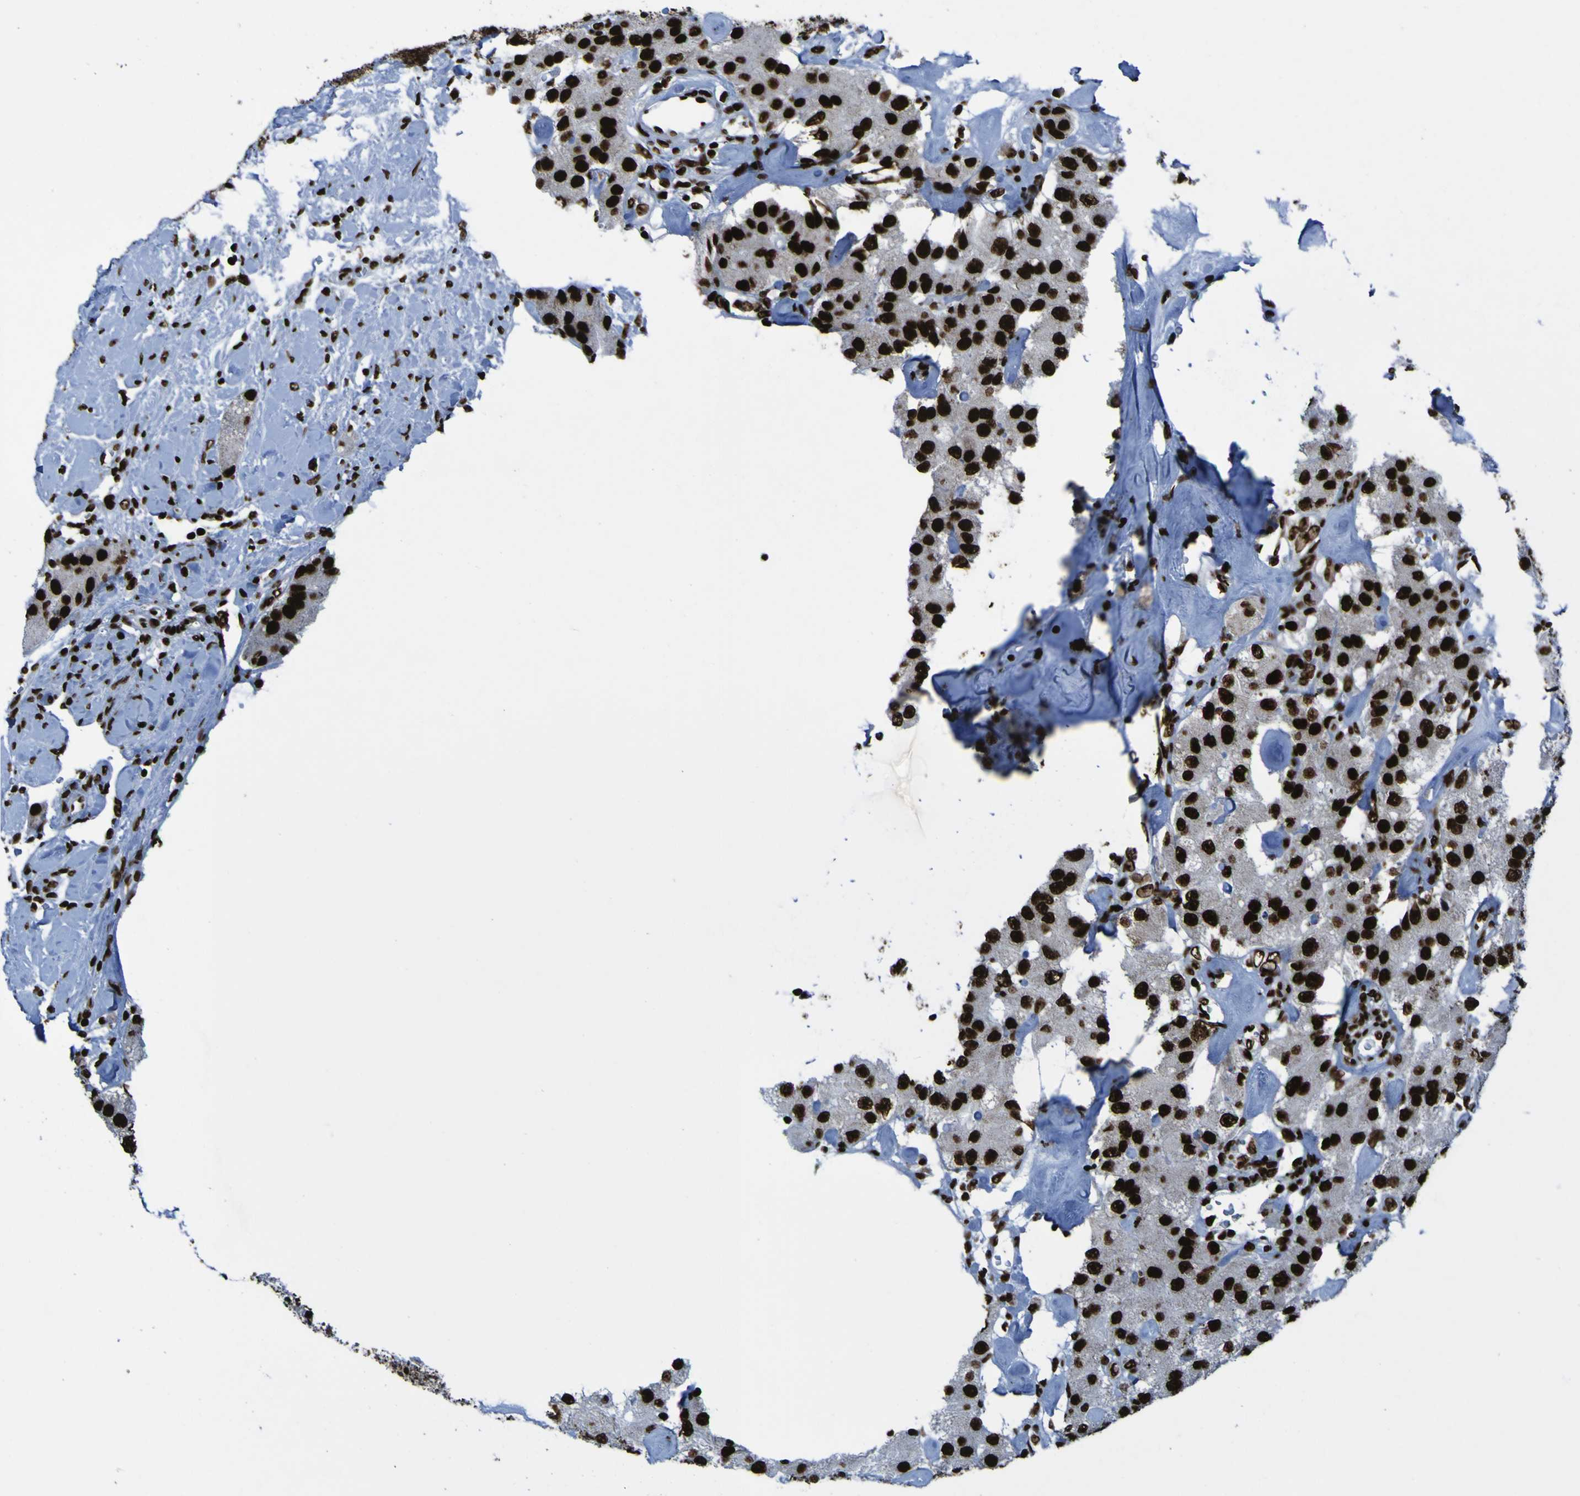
{"staining": {"intensity": "strong", "quantity": ">75%", "location": "nuclear"}, "tissue": "carcinoid", "cell_type": "Tumor cells", "image_type": "cancer", "snomed": [{"axis": "morphology", "description": "Carcinoid, malignant, NOS"}, {"axis": "topography", "description": "Pancreas"}], "caption": "Immunohistochemistry (IHC) image of human carcinoid stained for a protein (brown), which exhibits high levels of strong nuclear positivity in approximately >75% of tumor cells.", "gene": "NPM1", "patient": {"sex": "male", "age": 41}}